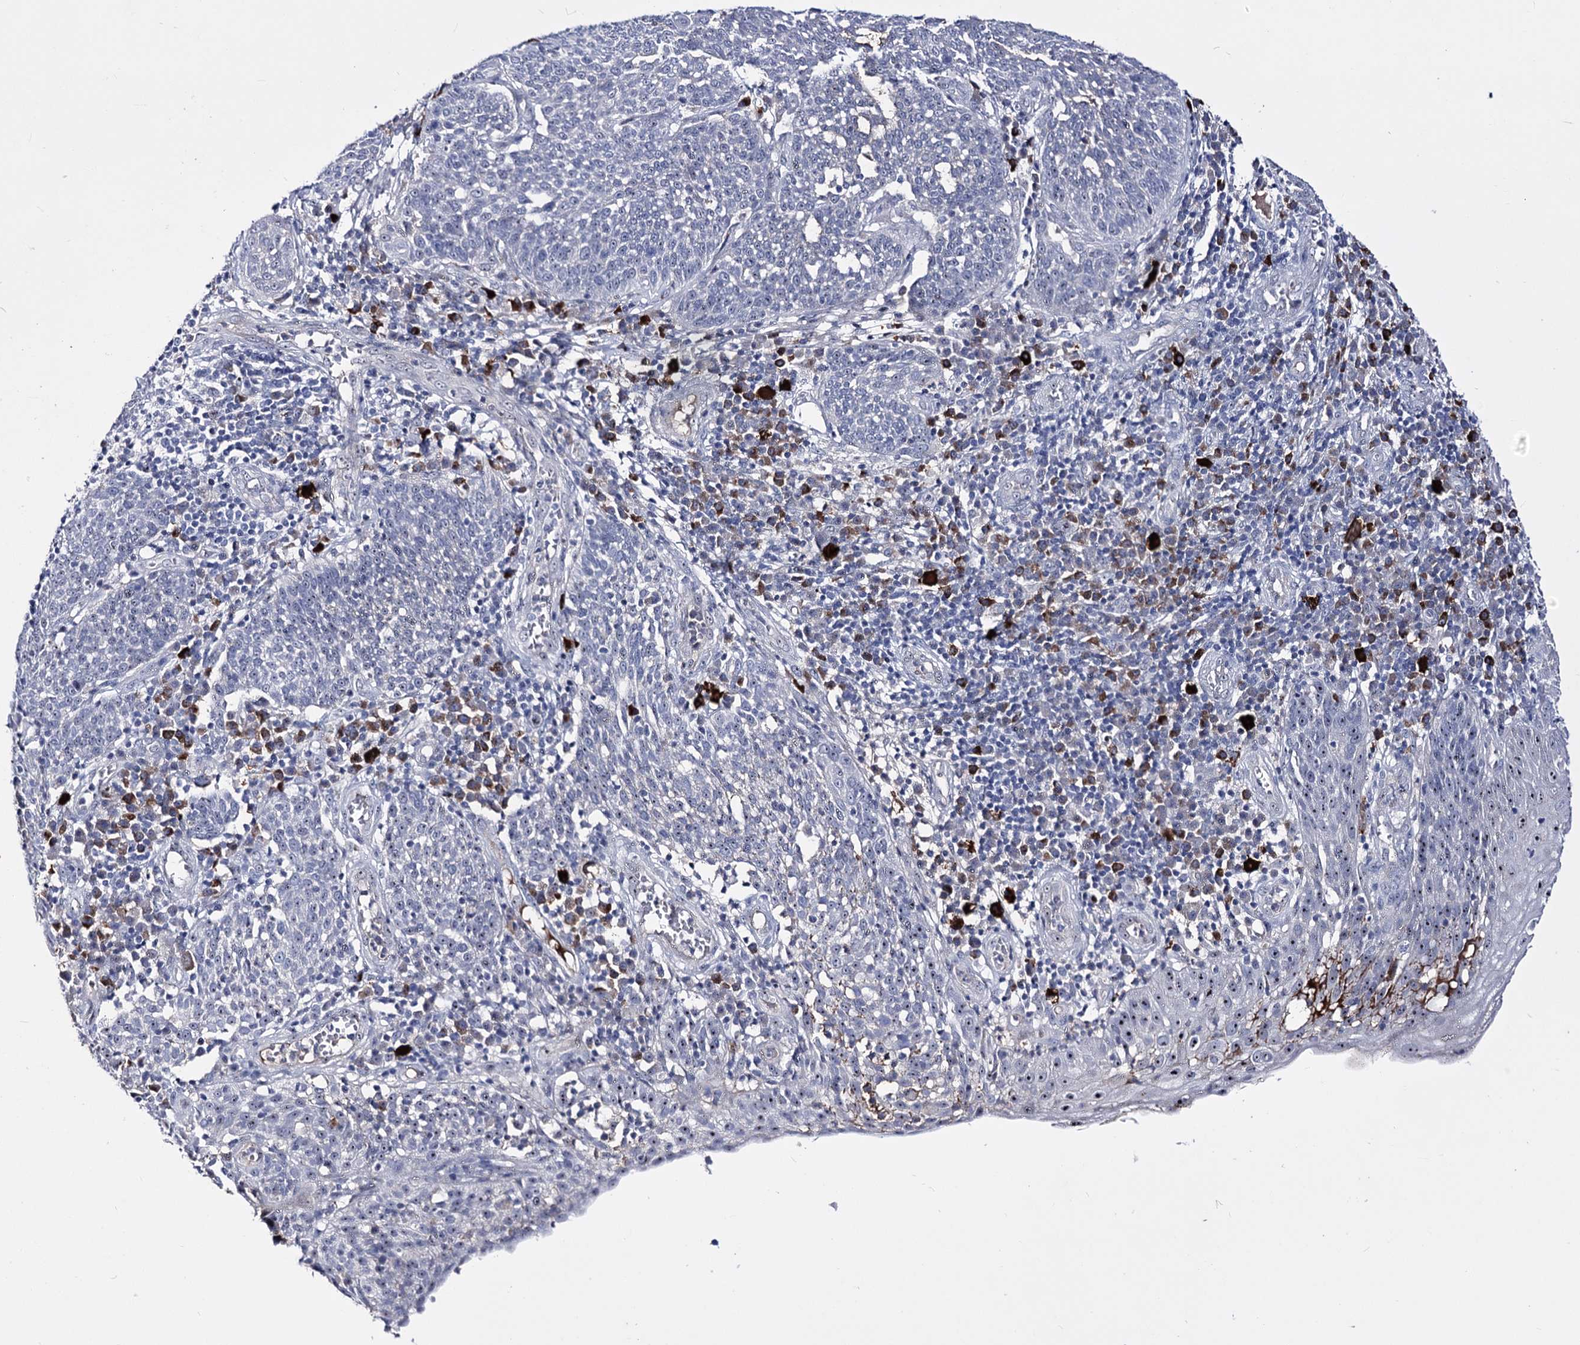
{"staining": {"intensity": "negative", "quantity": "none", "location": "none"}, "tissue": "cervical cancer", "cell_type": "Tumor cells", "image_type": "cancer", "snomed": [{"axis": "morphology", "description": "Squamous cell carcinoma, NOS"}, {"axis": "topography", "description": "Cervix"}], "caption": "DAB immunohistochemical staining of squamous cell carcinoma (cervical) displays no significant expression in tumor cells. (DAB (3,3'-diaminobenzidine) immunohistochemistry (IHC) visualized using brightfield microscopy, high magnification).", "gene": "PCGF5", "patient": {"sex": "female", "age": 34}}